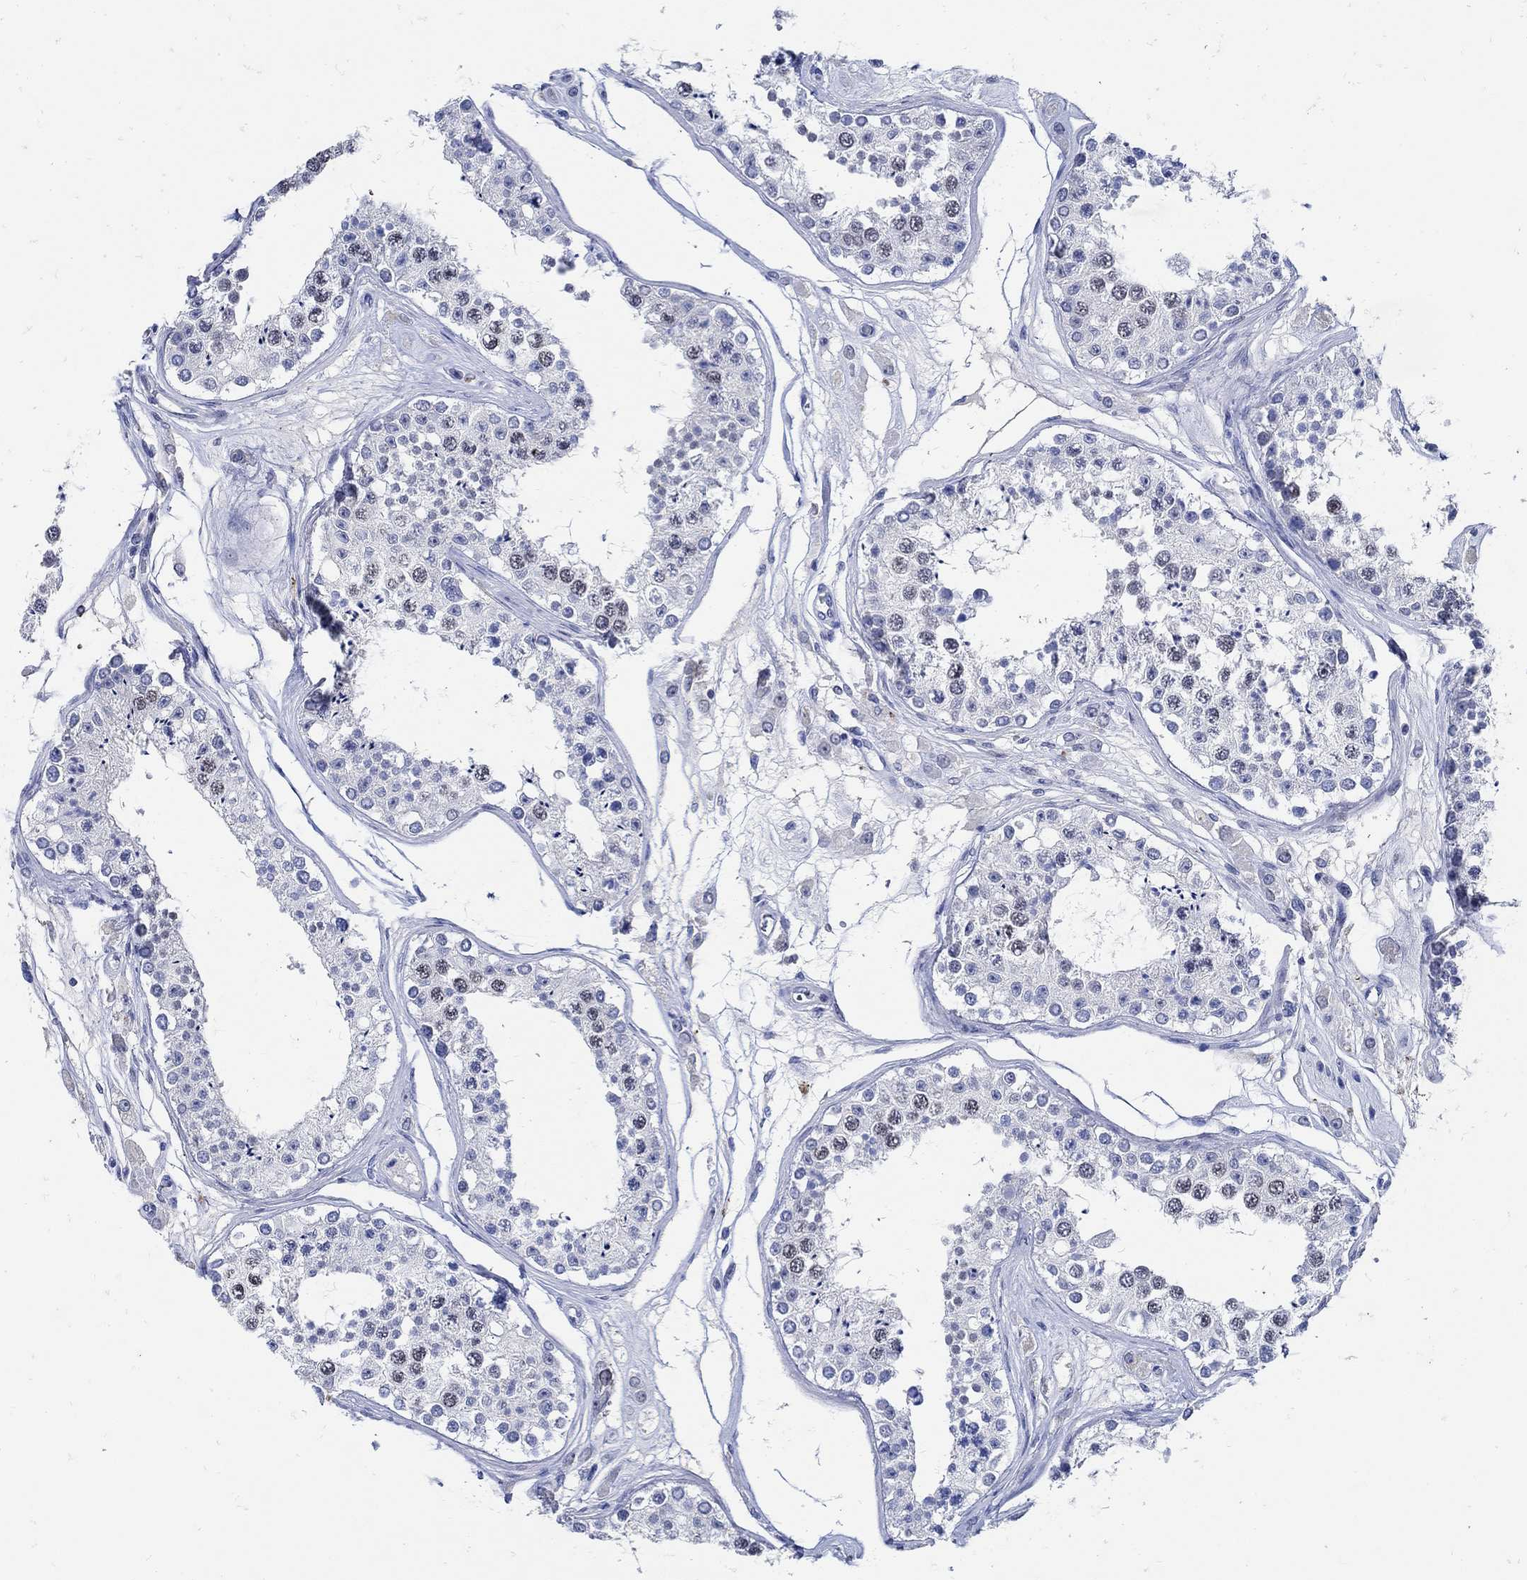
{"staining": {"intensity": "negative", "quantity": "none", "location": "none"}, "tissue": "testis", "cell_type": "Cells in seminiferous ducts", "image_type": "normal", "snomed": [{"axis": "morphology", "description": "Normal tissue, NOS"}, {"axis": "topography", "description": "Testis"}], "caption": "Image shows no significant protein staining in cells in seminiferous ducts of benign testis. (DAB immunohistochemistry visualized using brightfield microscopy, high magnification).", "gene": "NOS1", "patient": {"sex": "male", "age": 25}}